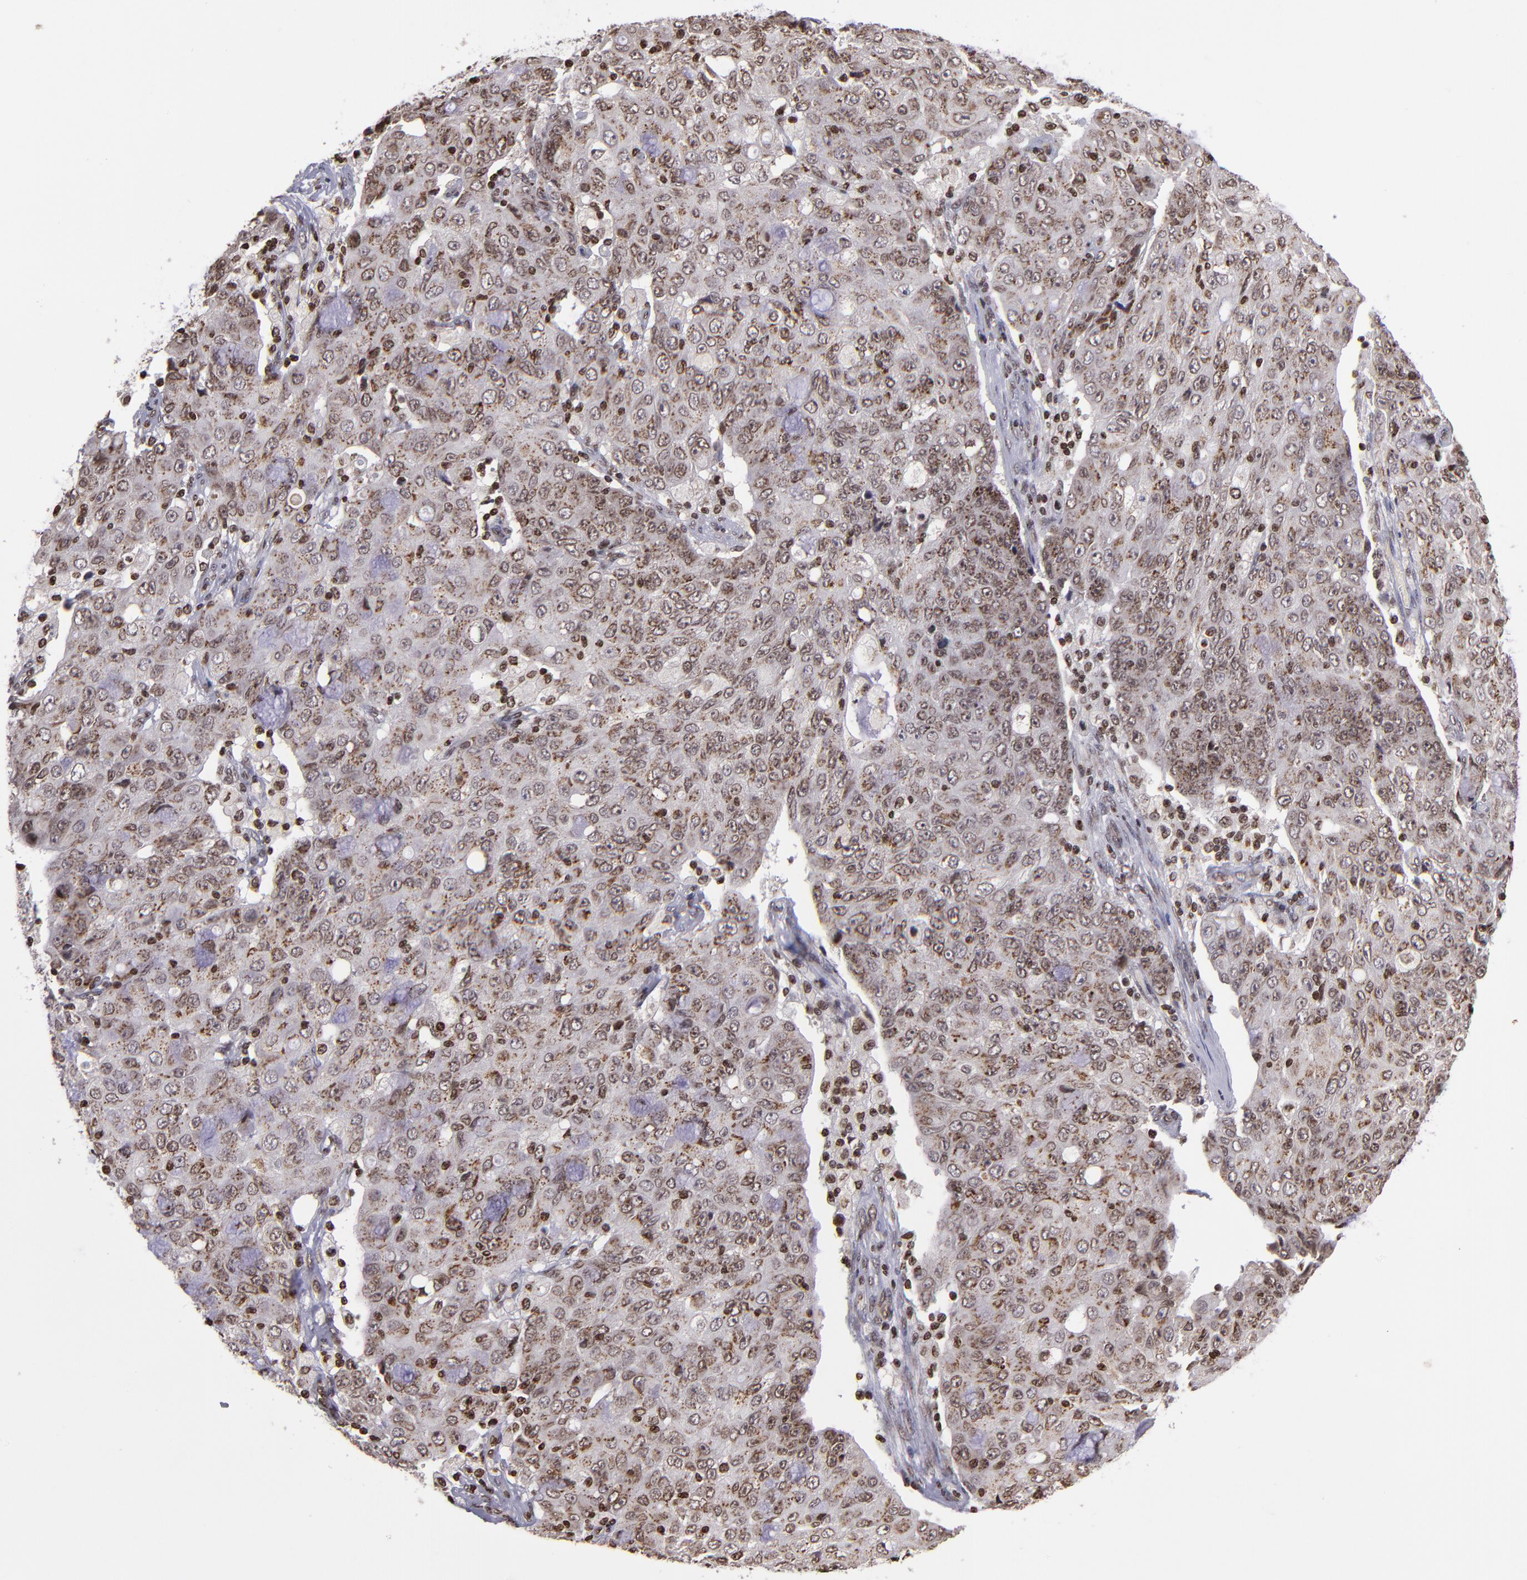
{"staining": {"intensity": "moderate", "quantity": ">75%", "location": "cytoplasmic/membranous,nuclear"}, "tissue": "ovarian cancer", "cell_type": "Tumor cells", "image_type": "cancer", "snomed": [{"axis": "morphology", "description": "Carcinoma, endometroid"}, {"axis": "topography", "description": "Ovary"}], "caption": "Human ovarian endometroid carcinoma stained with a brown dye displays moderate cytoplasmic/membranous and nuclear positive staining in approximately >75% of tumor cells.", "gene": "CSDC2", "patient": {"sex": "female", "age": 42}}